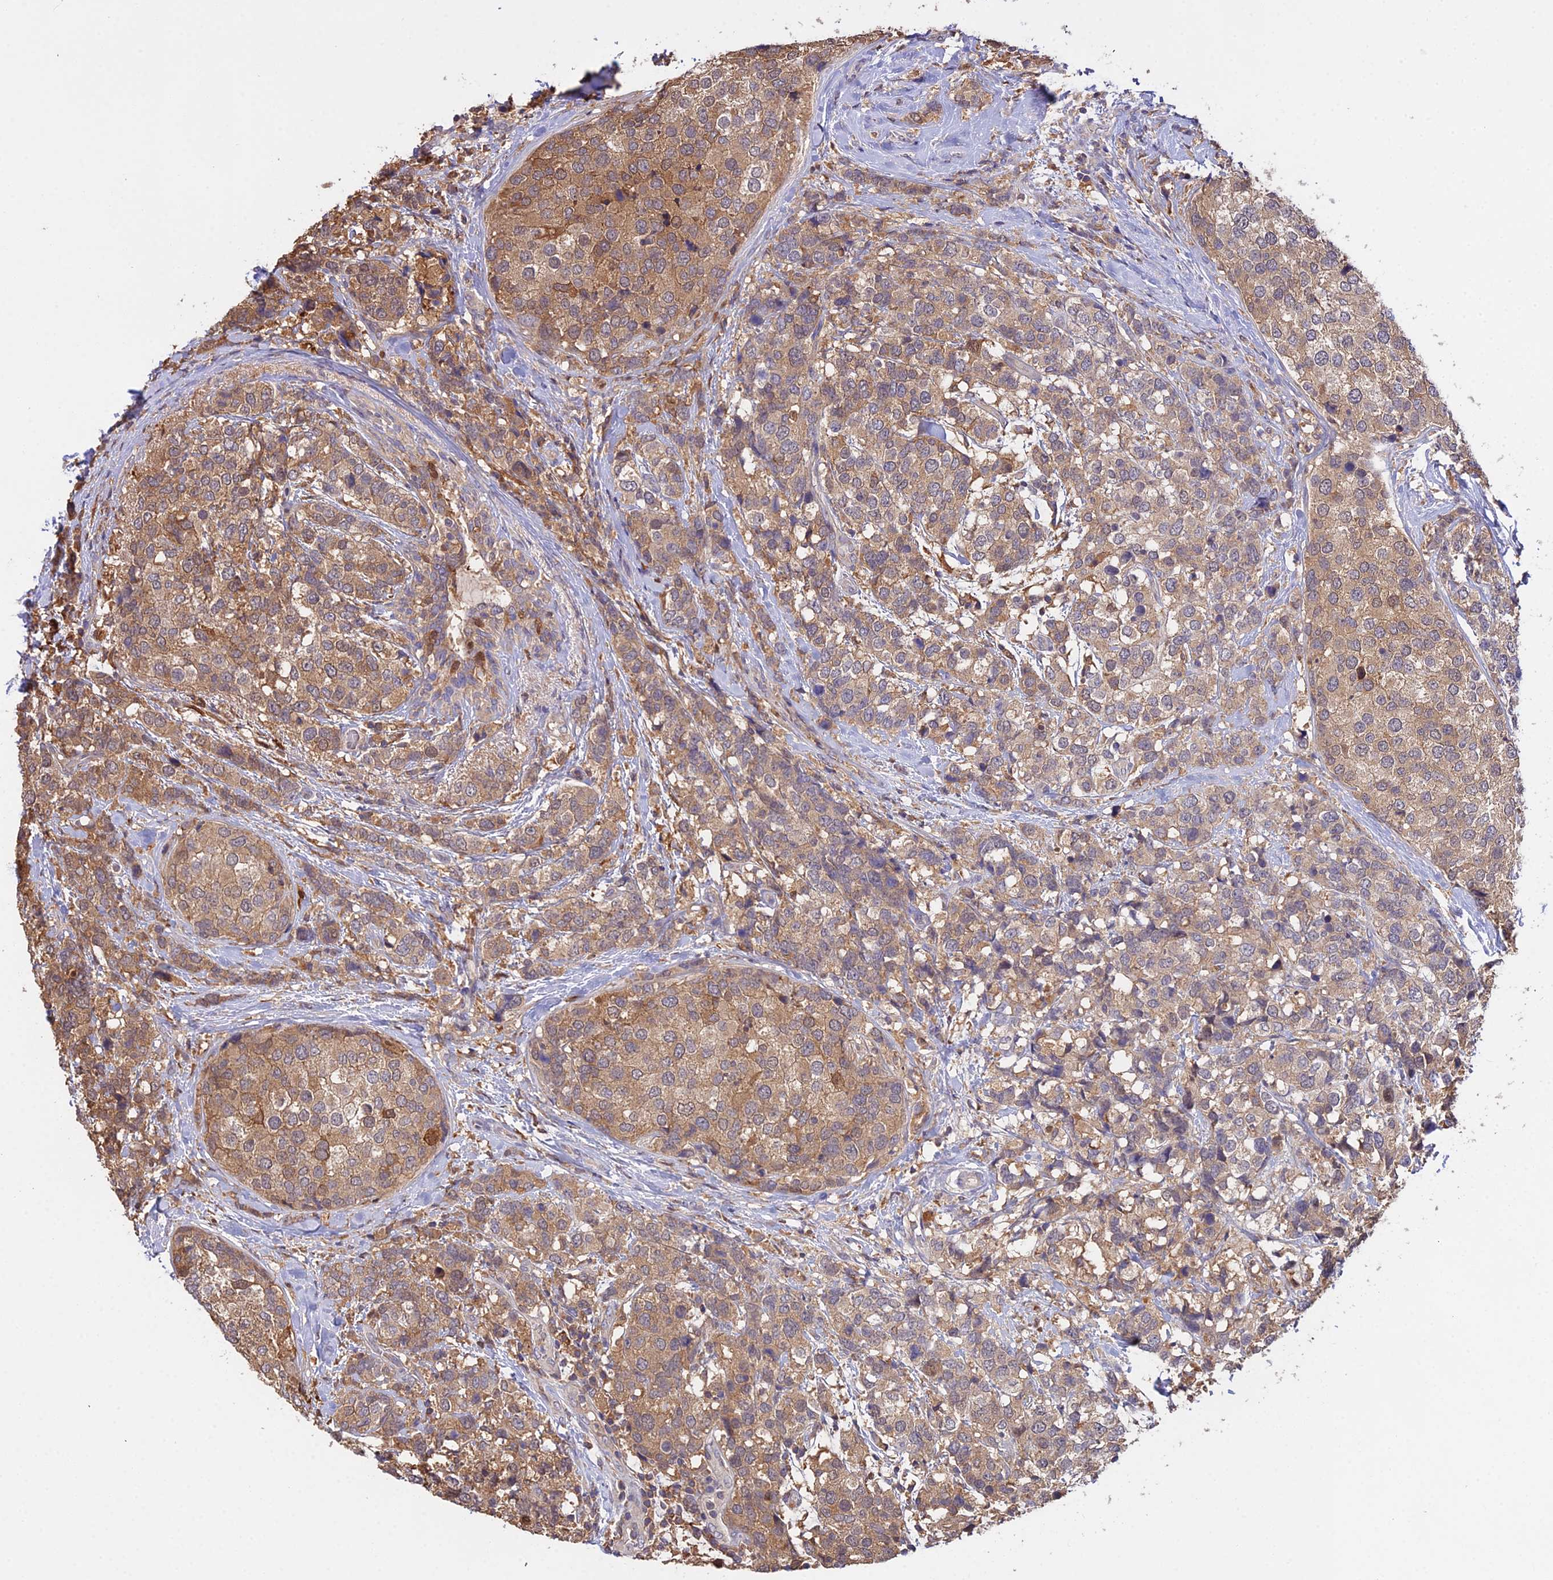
{"staining": {"intensity": "moderate", "quantity": ">75%", "location": "cytoplasmic/membranous"}, "tissue": "breast cancer", "cell_type": "Tumor cells", "image_type": "cancer", "snomed": [{"axis": "morphology", "description": "Lobular carcinoma"}, {"axis": "topography", "description": "Breast"}], "caption": "Immunohistochemical staining of human breast lobular carcinoma shows medium levels of moderate cytoplasmic/membranous expression in about >75% of tumor cells.", "gene": "FBP1", "patient": {"sex": "female", "age": 59}}